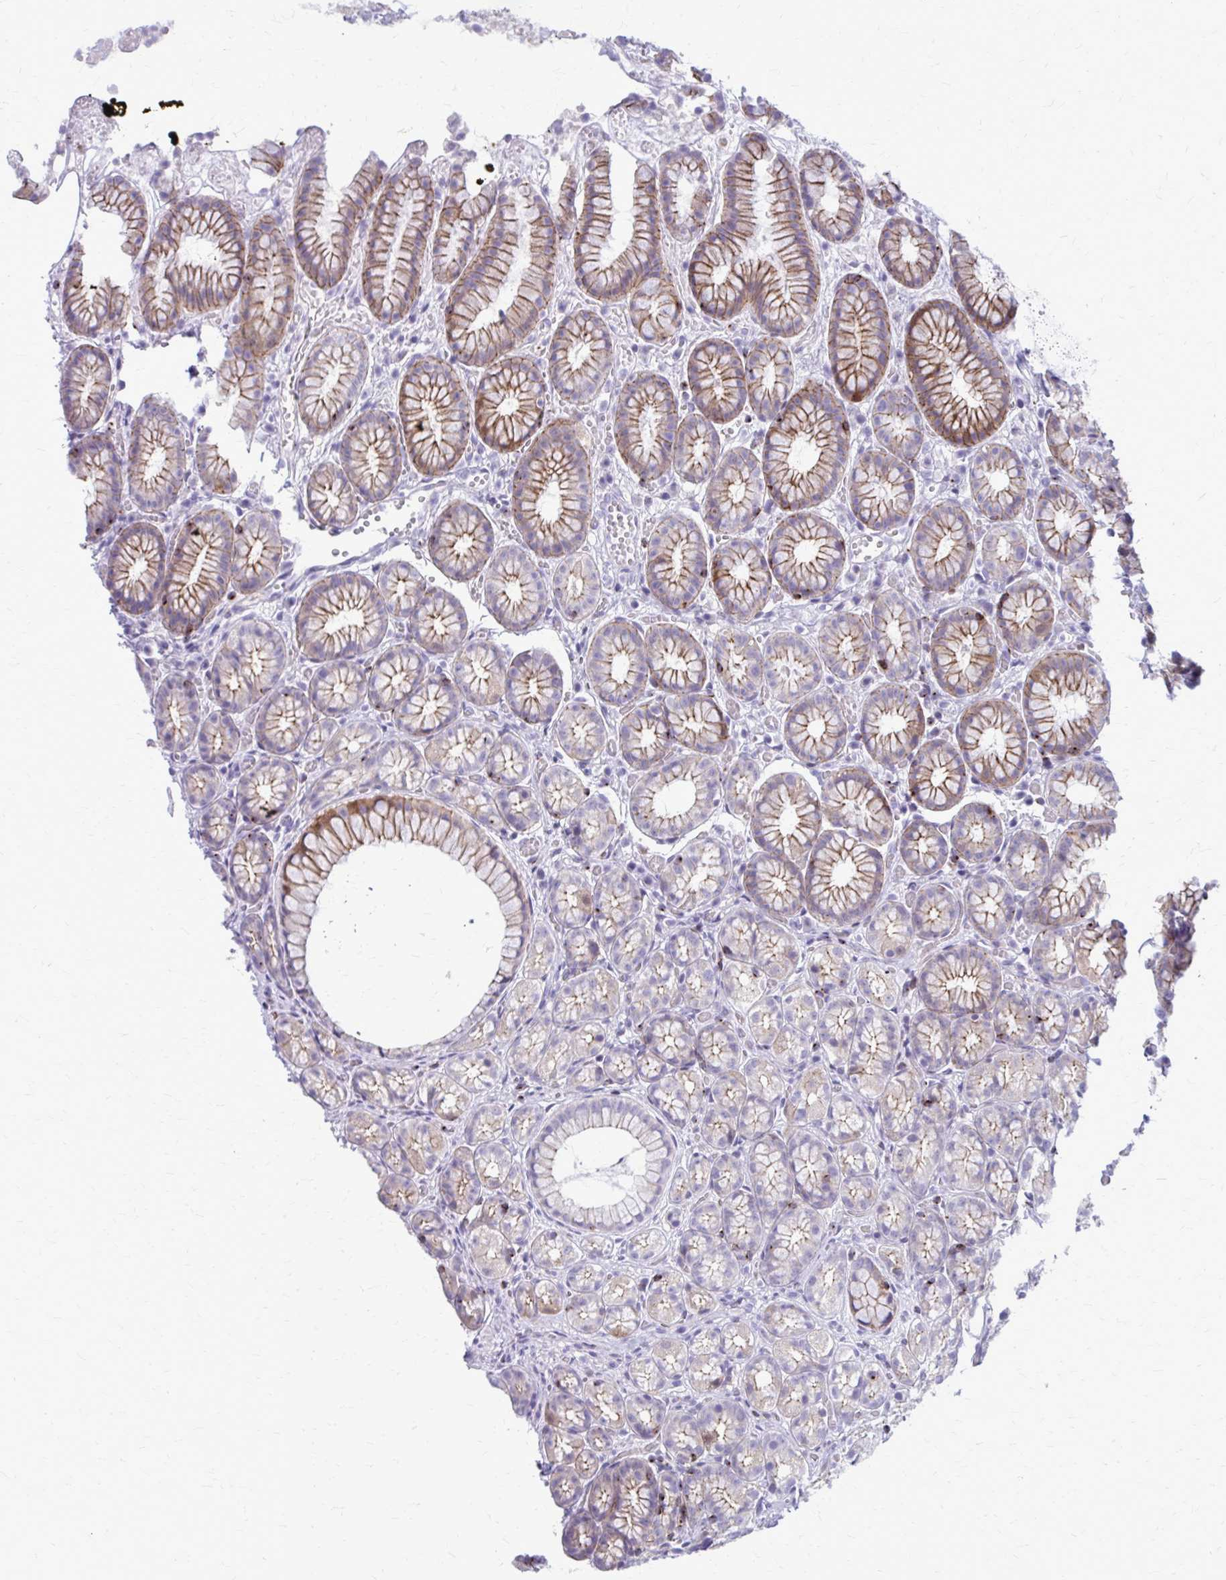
{"staining": {"intensity": "moderate", "quantity": "25%-75%", "location": "cytoplasmic/membranous"}, "tissue": "stomach", "cell_type": "Glandular cells", "image_type": "normal", "snomed": [{"axis": "morphology", "description": "Normal tissue, NOS"}, {"axis": "topography", "description": "Smooth muscle"}, {"axis": "topography", "description": "Stomach"}], "caption": "Stomach stained with a brown dye displays moderate cytoplasmic/membranous positive expression in approximately 25%-75% of glandular cells.", "gene": "PEDS1", "patient": {"sex": "male", "age": 70}}